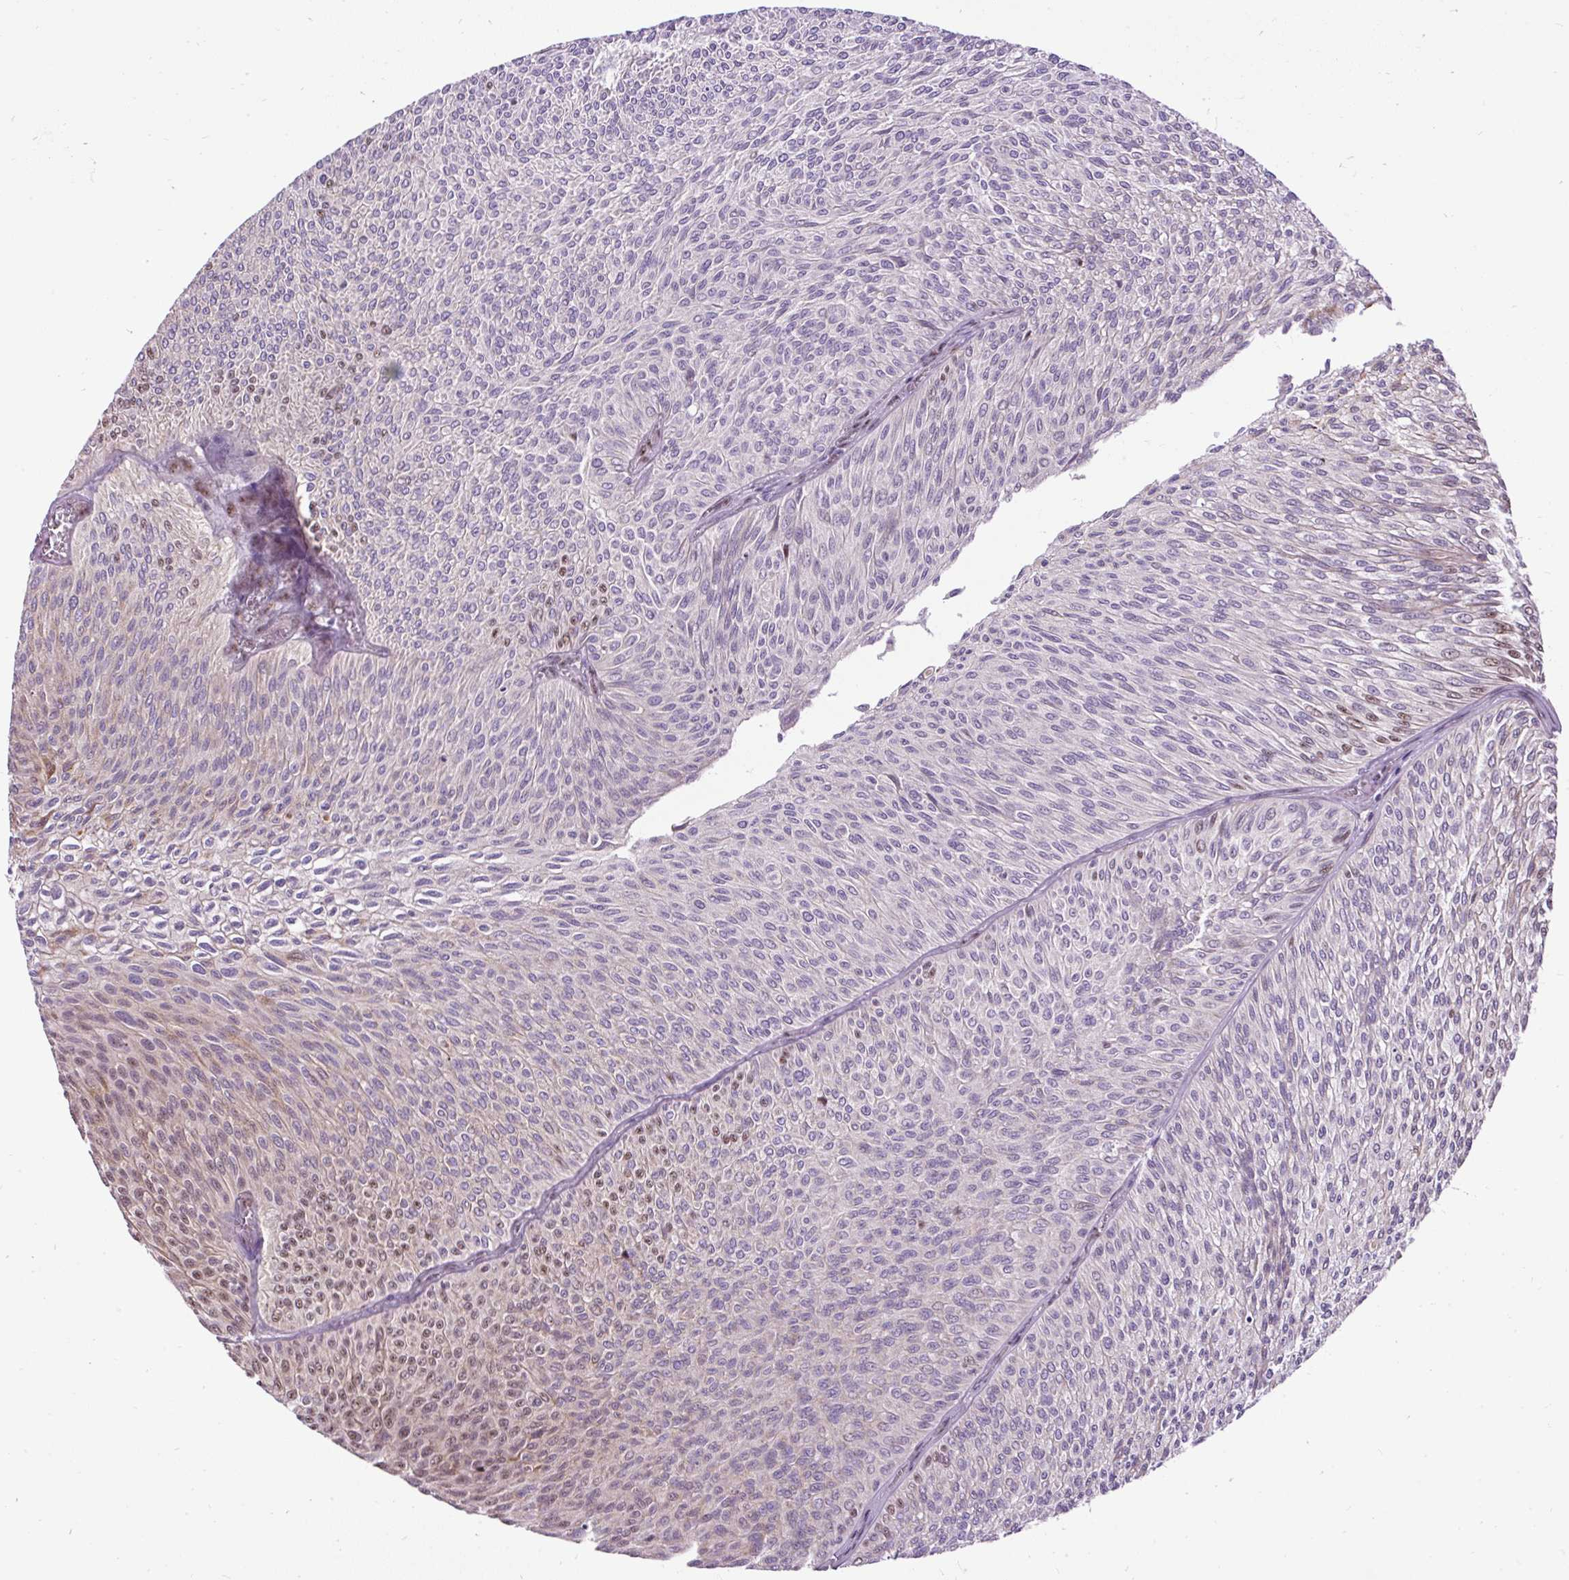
{"staining": {"intensity": "moderate", "quantity": "25%-75%", "location": "nuclear"}, "tissue": "urothelial cancer", "cell_type": "Tumor cells", "image_type": "cancer", "snomed": [{"axis": "morphology", "description": "Urothelial carcinoma, Low grade"}, {"axis": "topography", "description": "Urinary bladder"}], "caption": "Tumor cells reveal moderate nuclear staining in about 25%-75% of cells in urothelial carcinoma (low-grade).", "gene": "SMC5", "patient": {"sex": "male", "age": 91}}